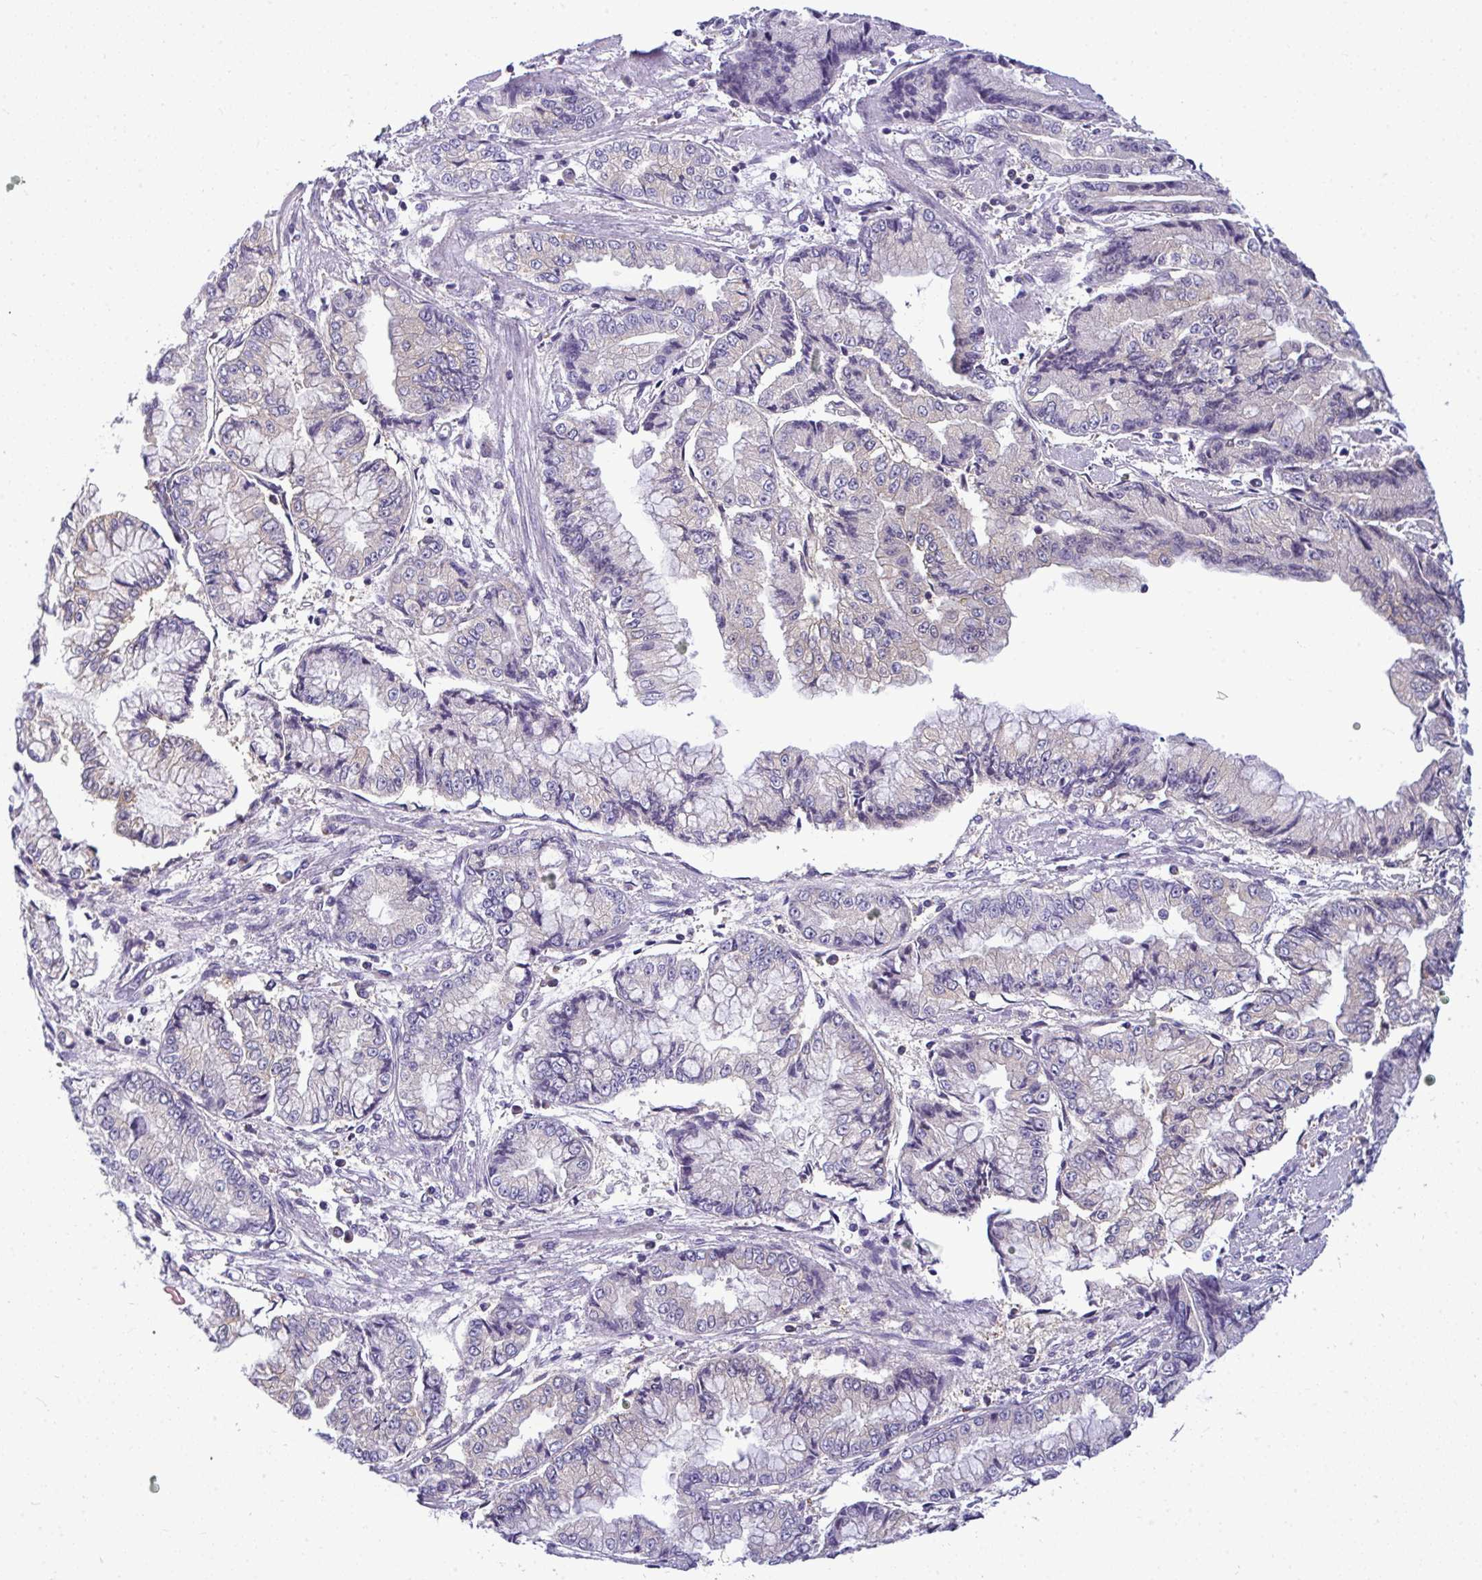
{"staining": {"intensity": "negative", "quantity": "none", "location": "none"}, "tissue": "stomach cancer", "cell_type": "Tumor cells", "image_type": "cancer", "snomed": [{"axis": "morphology", "description": "Adenocarcinoma, NOS"}, {"axis": "topography", "description": "Stomach, upper"}], "caption": "Adenocarcinoma (stomach) stained for a protein using IHC shows no staining tumor cells.", "gene": "SLC30A6", "patient": {"sex": "female", "age": 74}}